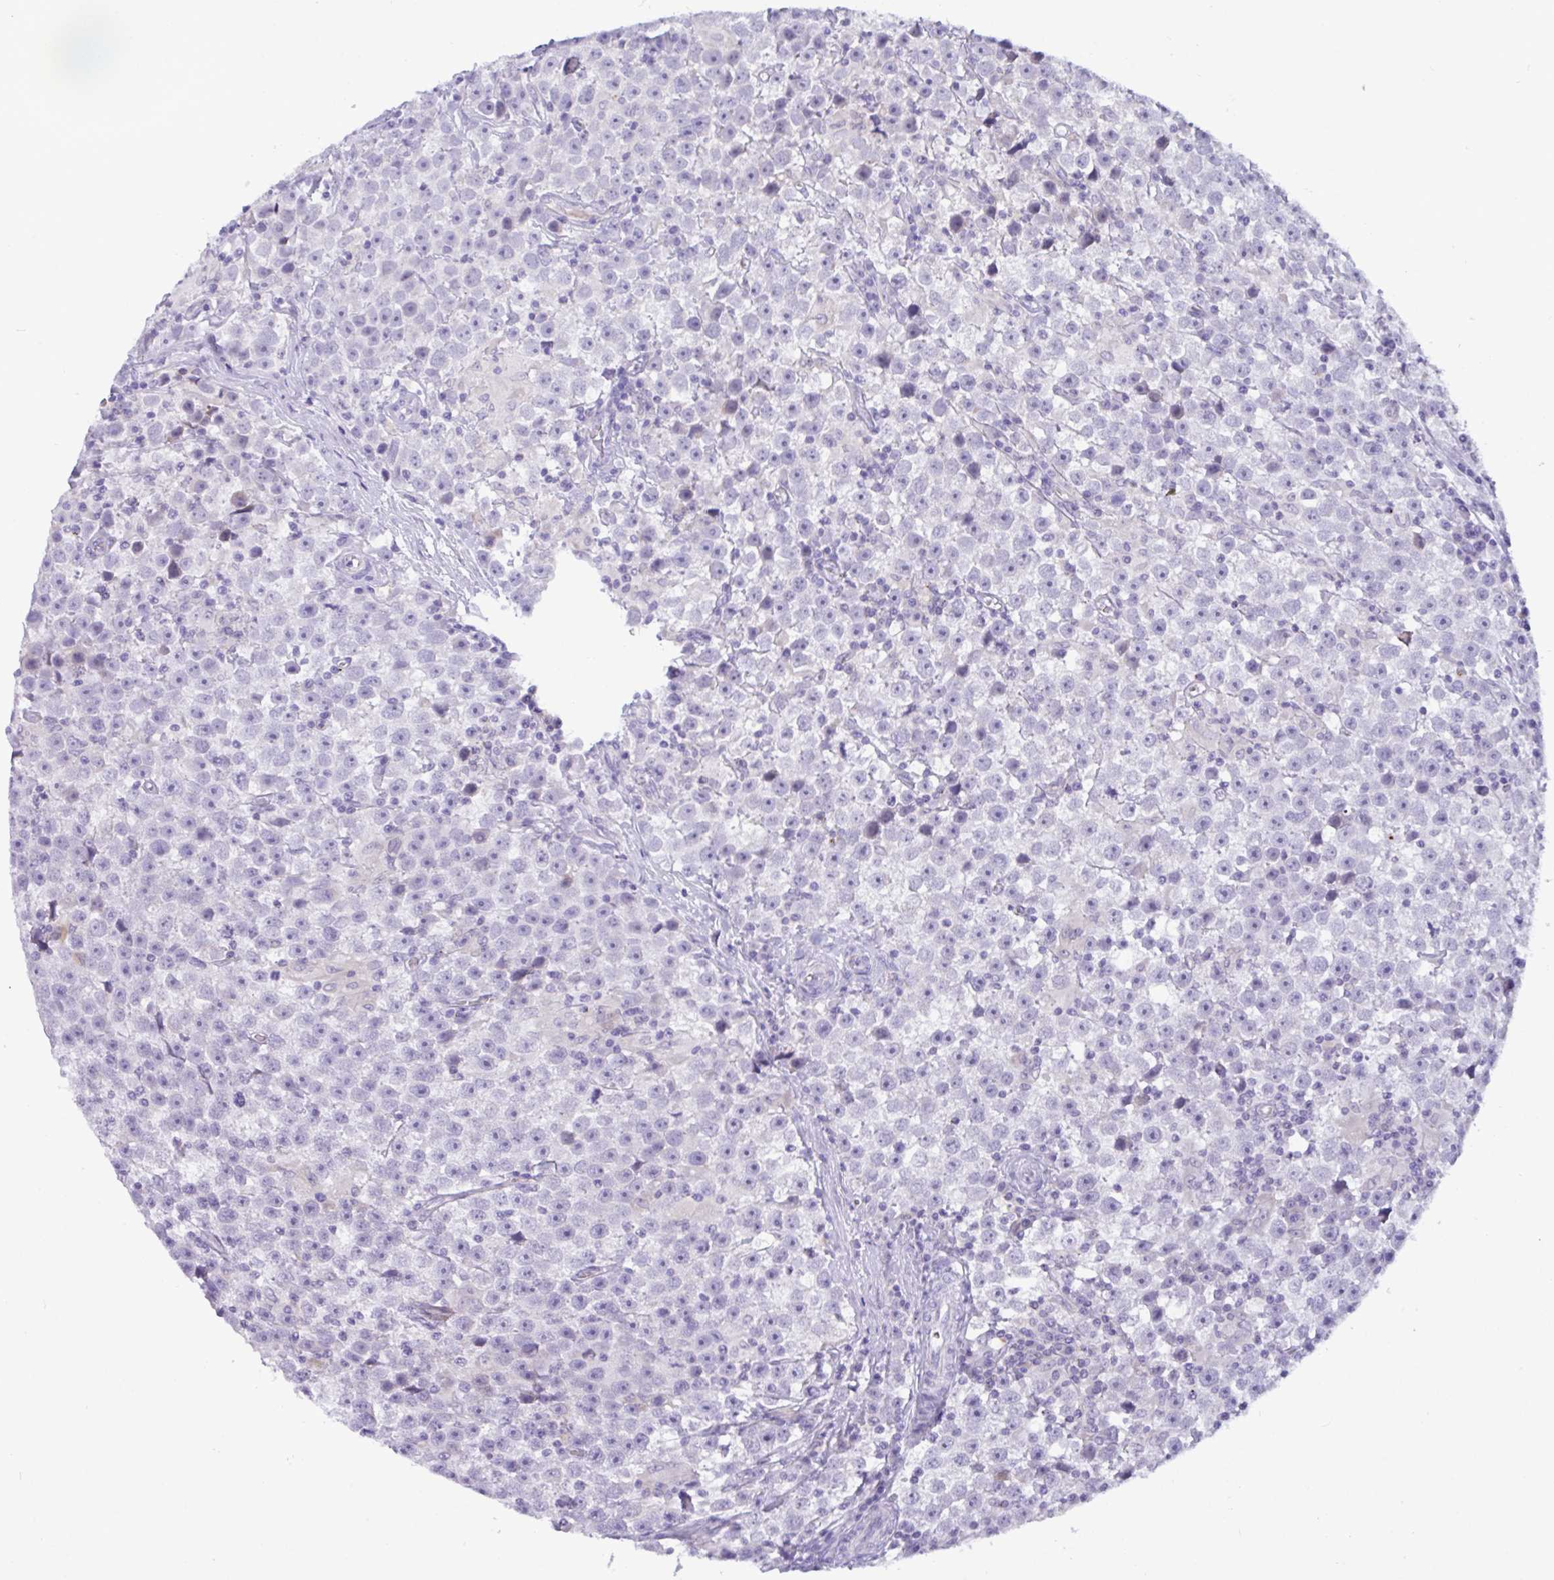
{"staining": {"intensity": "negative", "quantity": "none", "location": "none"}, "tissue": "testis cancer", "cell_type": "Tumor cells", "image_type": "cancer", "snomed": [{"axis": "morphology", "description": "Seminoma, NOS"}, {"axis": "topography", "description": "Testis"}], "caption": "Testis seminoma was stained to show a protein in brown. There is no significant staining in tumor cells.", "gene": "SREBF1", "patient": {"sex": "male", "age": 31}}